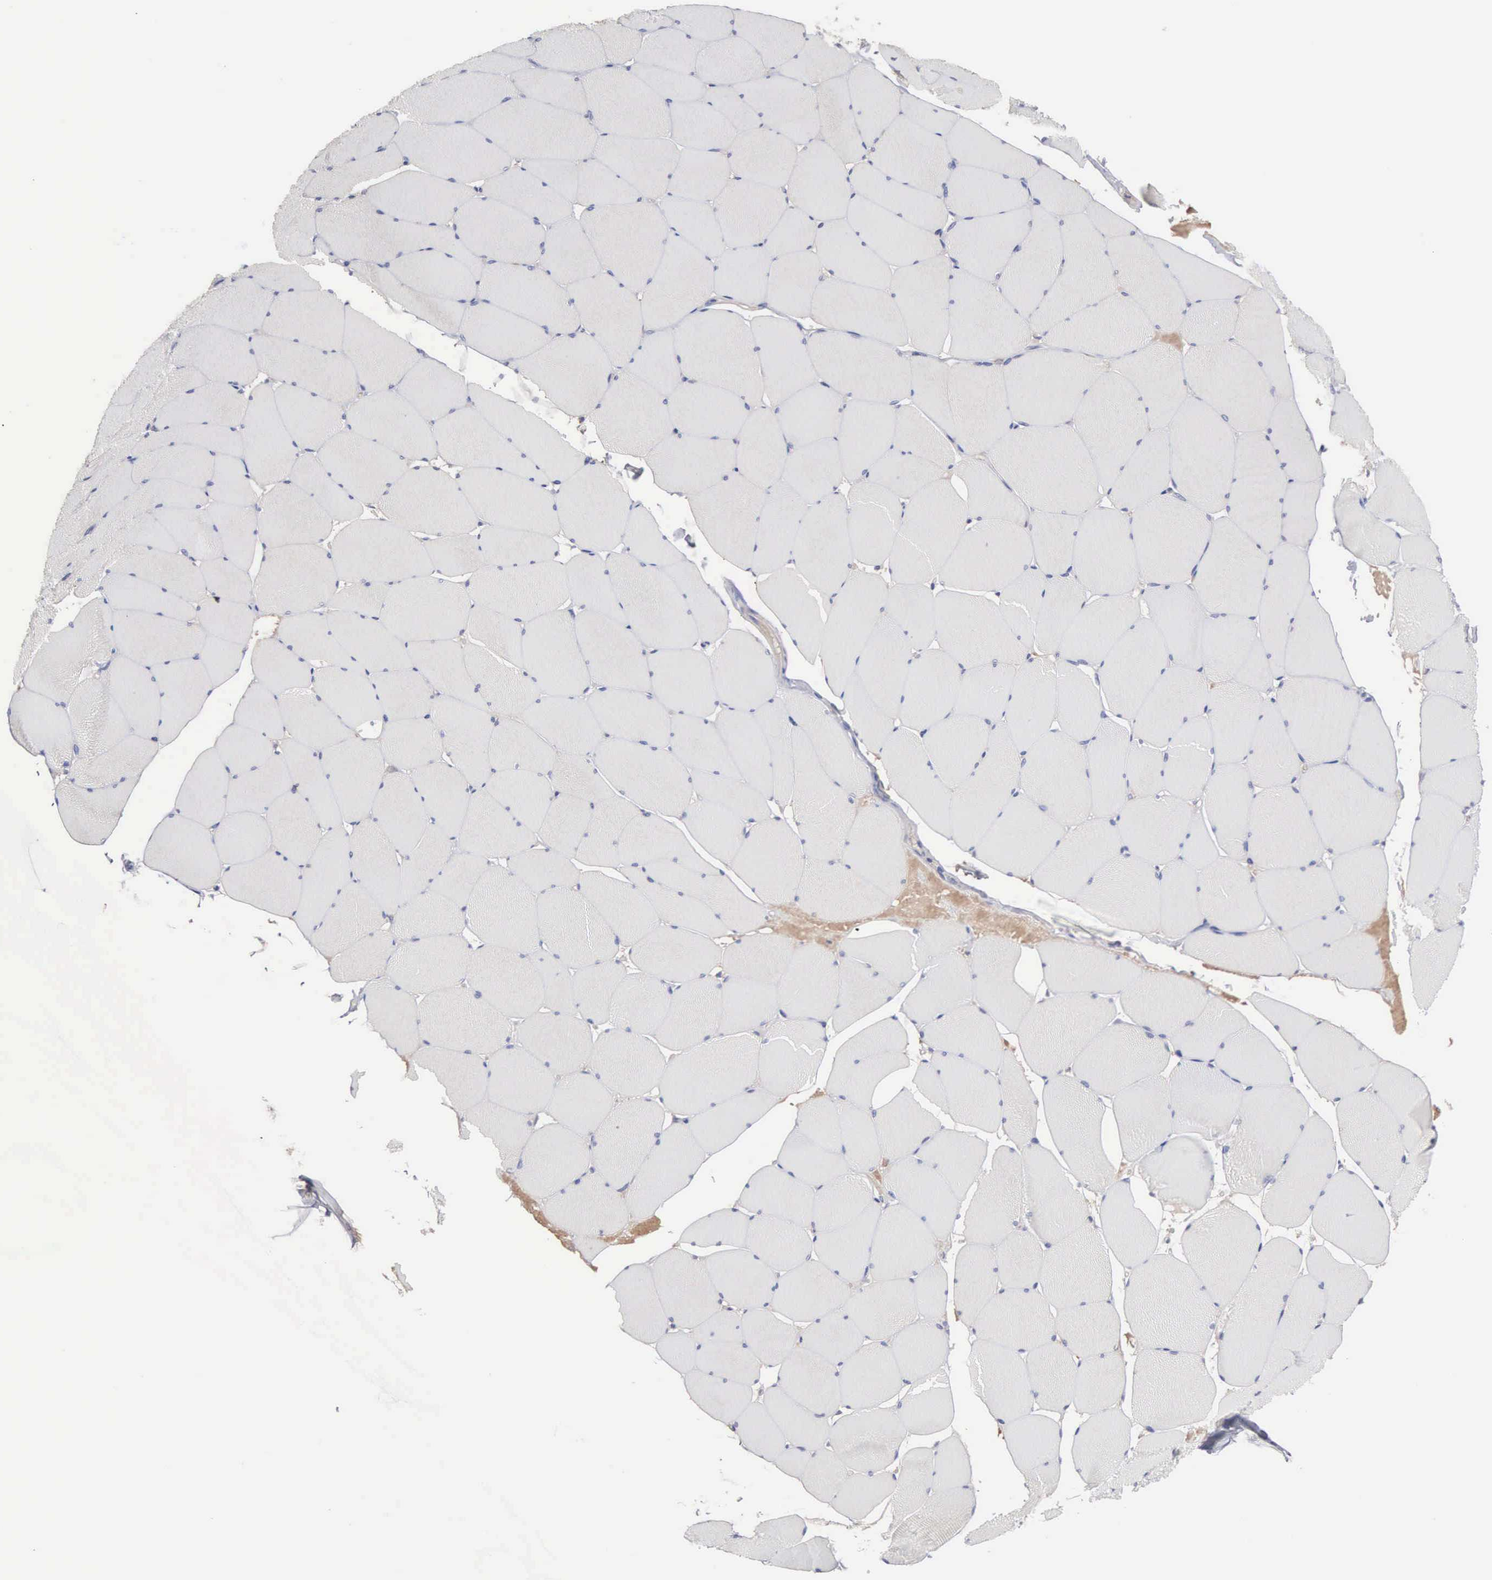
{"staining": {"intensity": "negative", "quantity": "none", "location": "none"}, "tissue": "skeletal muscle", "cell_type": "Myocytes", "image_type": "normal", "snomed": [{"axis": "morphology", "description": "Normal tissue, NOS"}, {"axis": "topography", "description": "Skeletal muscle"}, {"axis": "topography", "description": "Salivary gland"}], "caption": "The IHC micrograph has no significant expression in myocytes of skeletal muscle. Nuclei are stained in blue.", "gene": "INF2", "patient": {"sex": "male", "age": 62}}